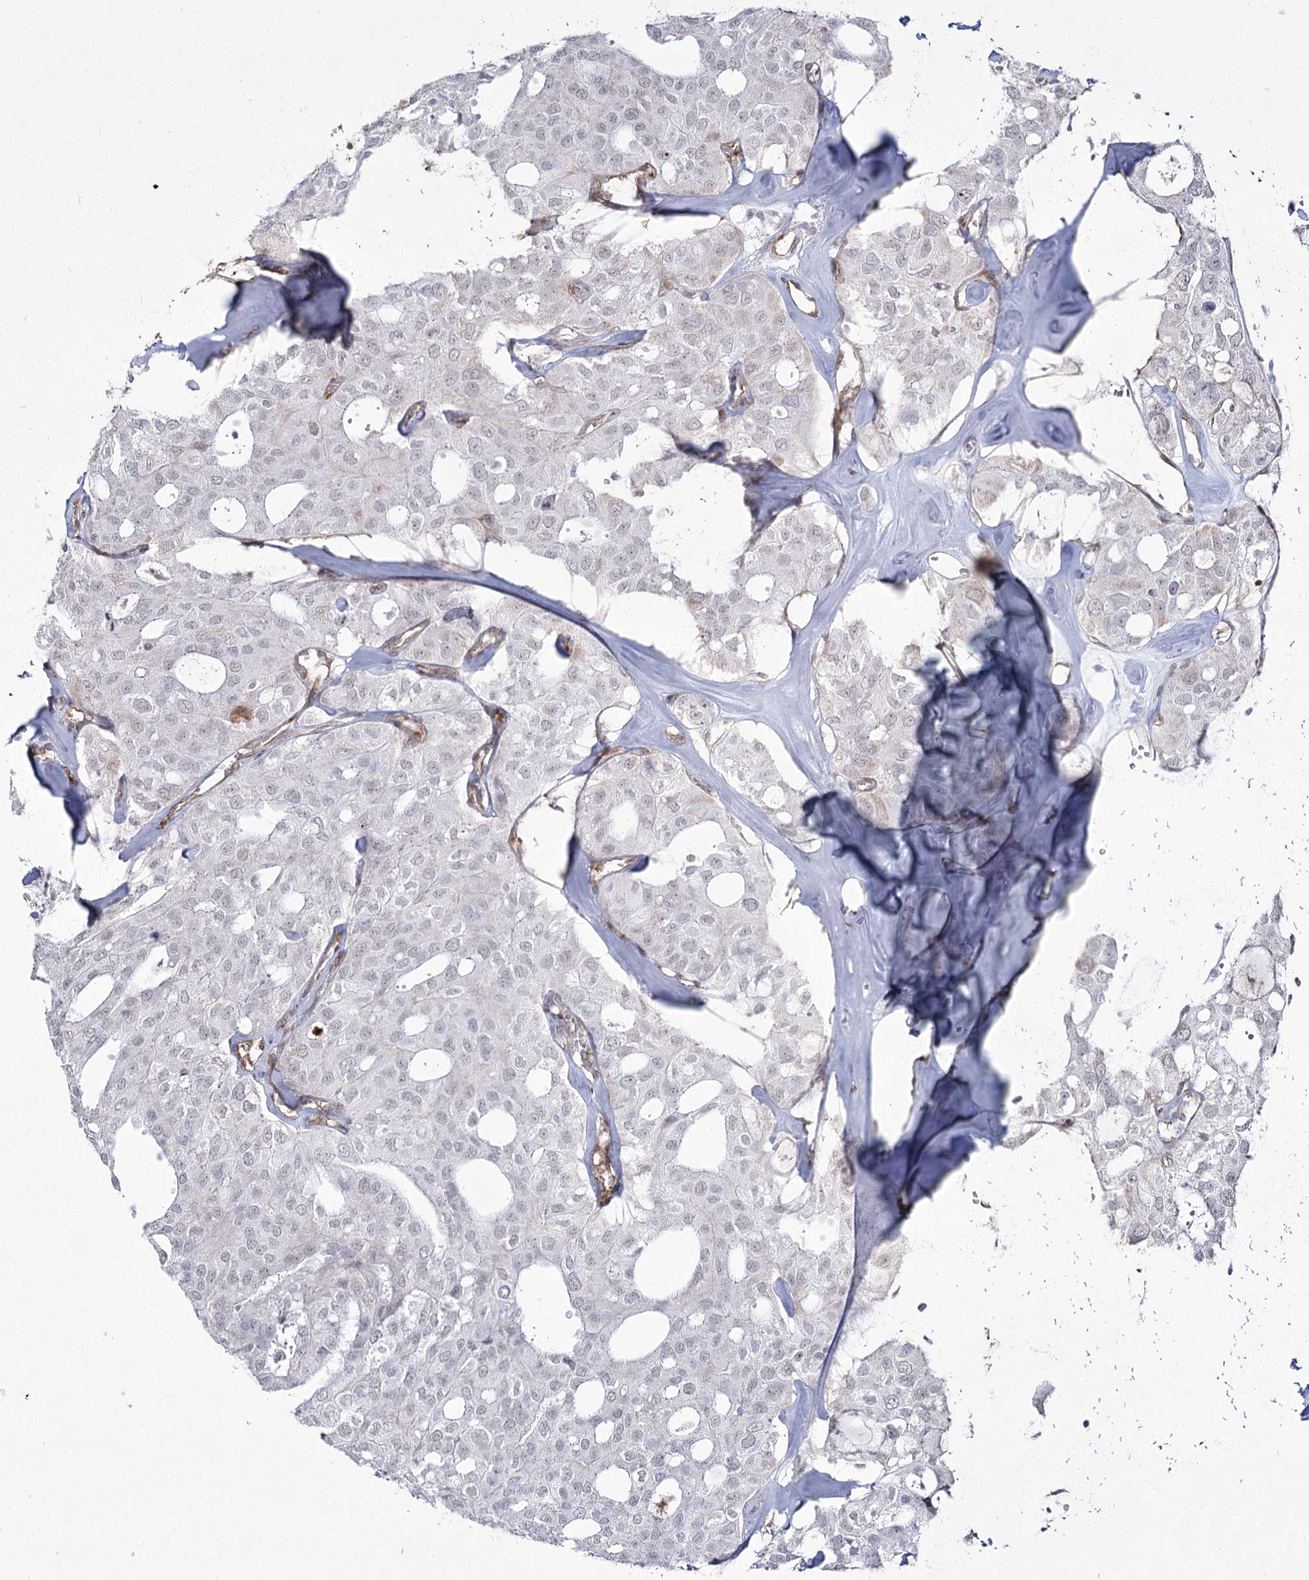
{"staining": {"intensity": "negative", "quantity": "none", "location": "none"}, "tissue": "thyroid cancer", "cell_type": "Tumor cells", "image_type": "cancer", "snomed": [{"axis": "morphology", "description": "Follicular adenoma carcinoma, NOS"}, {"axis": "topography", "description": "Thyroid gland"}], "caption": "Human follicular adenoma carcinoma (thyroid) stained for a protein using immunohistochemistry exhibits no positivity in tumor cells.", "gene": "YBX3", "patient": {"sex": "male", "age": 75}}